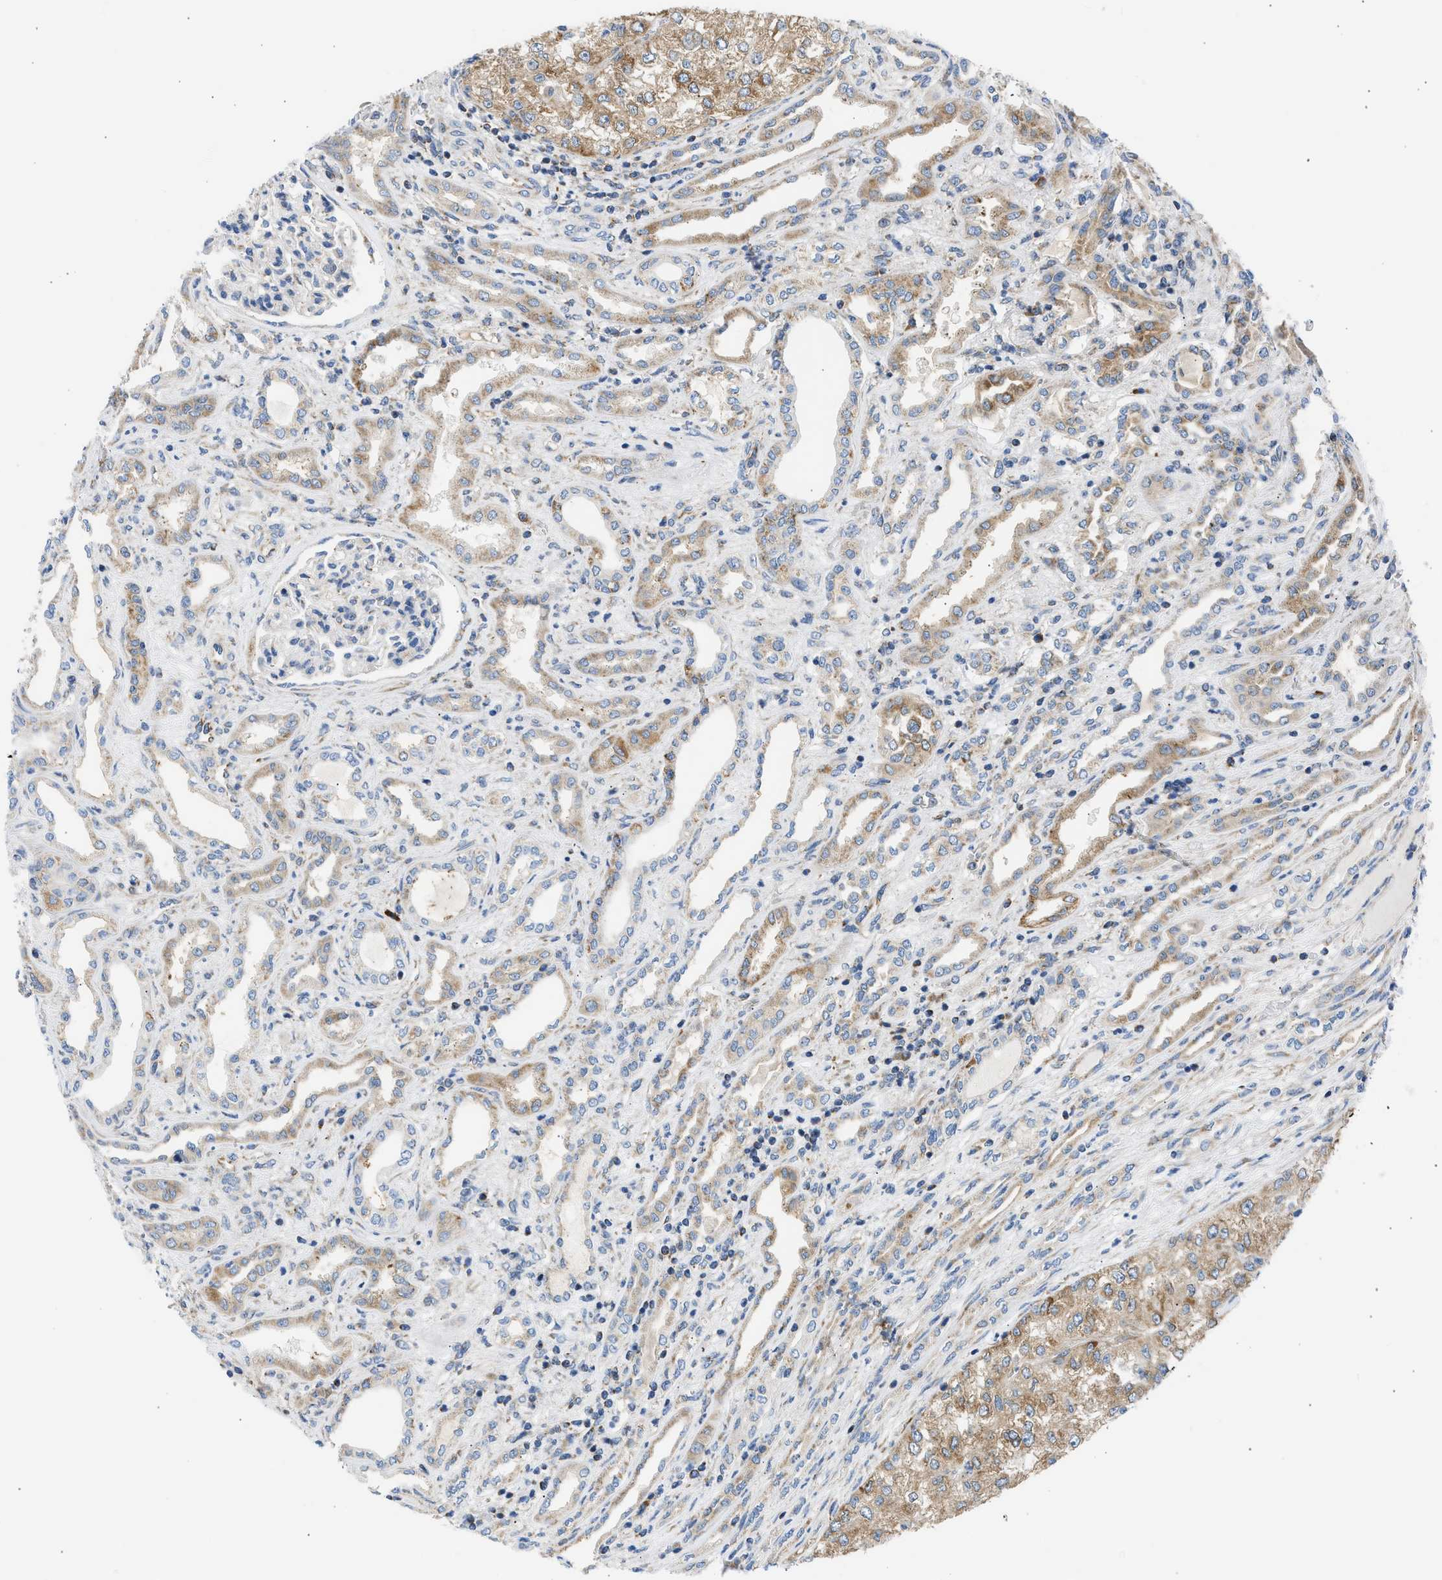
{"staining": {"intensity": "moderate", "quantity": ">75%", "location": "cytoplasmic/membranous"}, "tissue": "renal cancer", "cell_type": "Tumor cells", "image_type": "cancer", "snomed": [{"axis": "morphology", "description": "Adenocarcinoma, NOS"}, {"axis": "topography", "description": "Kidney"}], "caption": "A histopathology image of renal cancer stained for a protein exhibits moderate cytoplasmic/membranous brown staining in tumor cells.", "gene": "CAMKK2", "patient": {"sex": "female", "age": 54}}